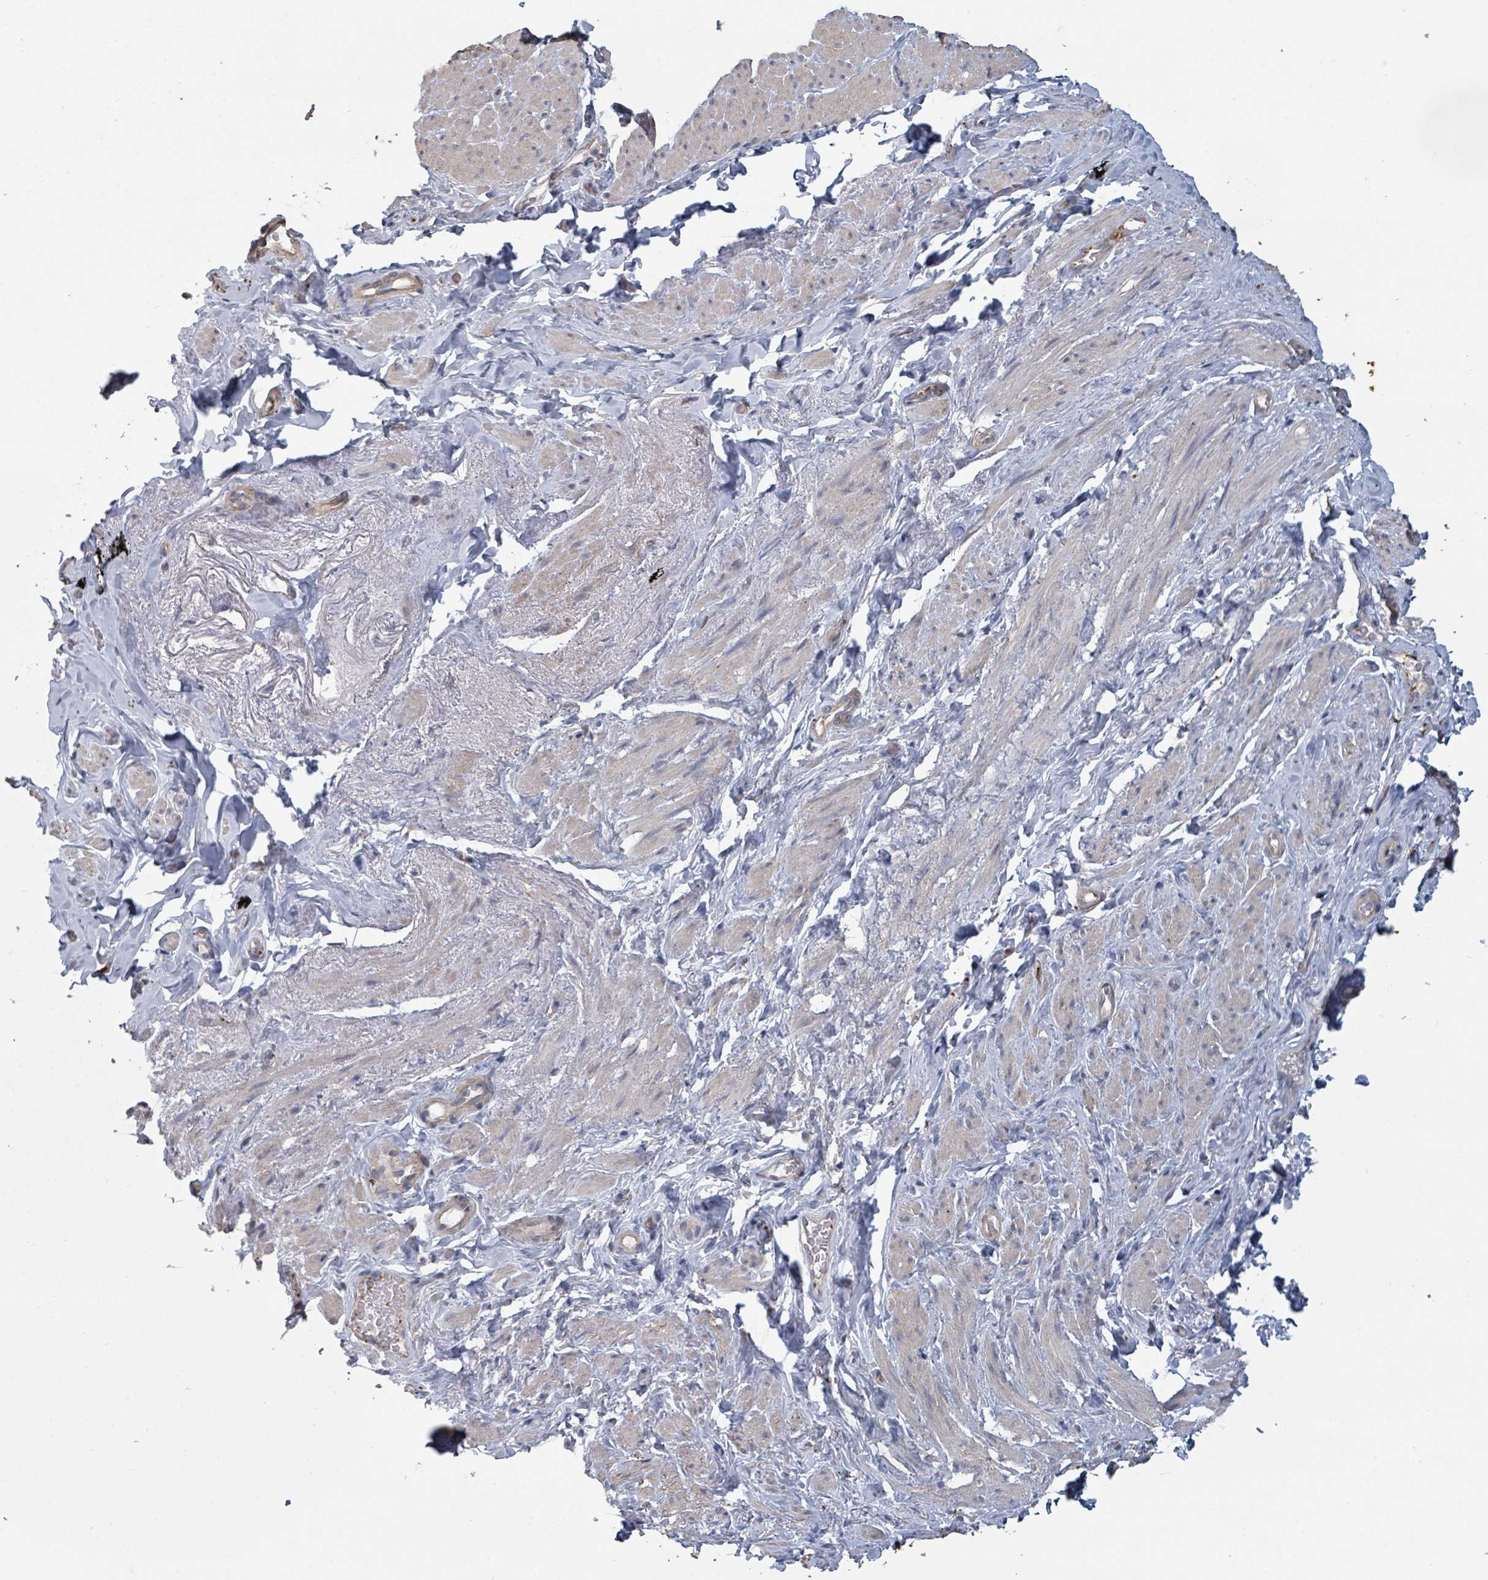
{"staining": {"intensity": "weak", "quantity": "25%-75%", "location": "cytoplasmic/membranous"}, "tissue": "smooth muscle", "cell_type": "Smooth muscle cells", "image_type": "normal", "snomed": [{"axis": "morphology", "description": "Normal tissue, NOS"}, {"axis": "topography", "description": "Smooth muscle"}, {"axis": "topography", "description": "Peripheral nerve tissue"}], "caption": "An IHC image of benign tissue is shown. Protein staining in brown highlights weak cytoplasmic/membranous positivity in smooth muscle within smooth muscle cells. (DAB (3,3'-diaminobenzidine) IHC with brightfield microscopy, high magnification).", "gene": "PLAUR", "patient": {"sex": "male", "age": 69}}